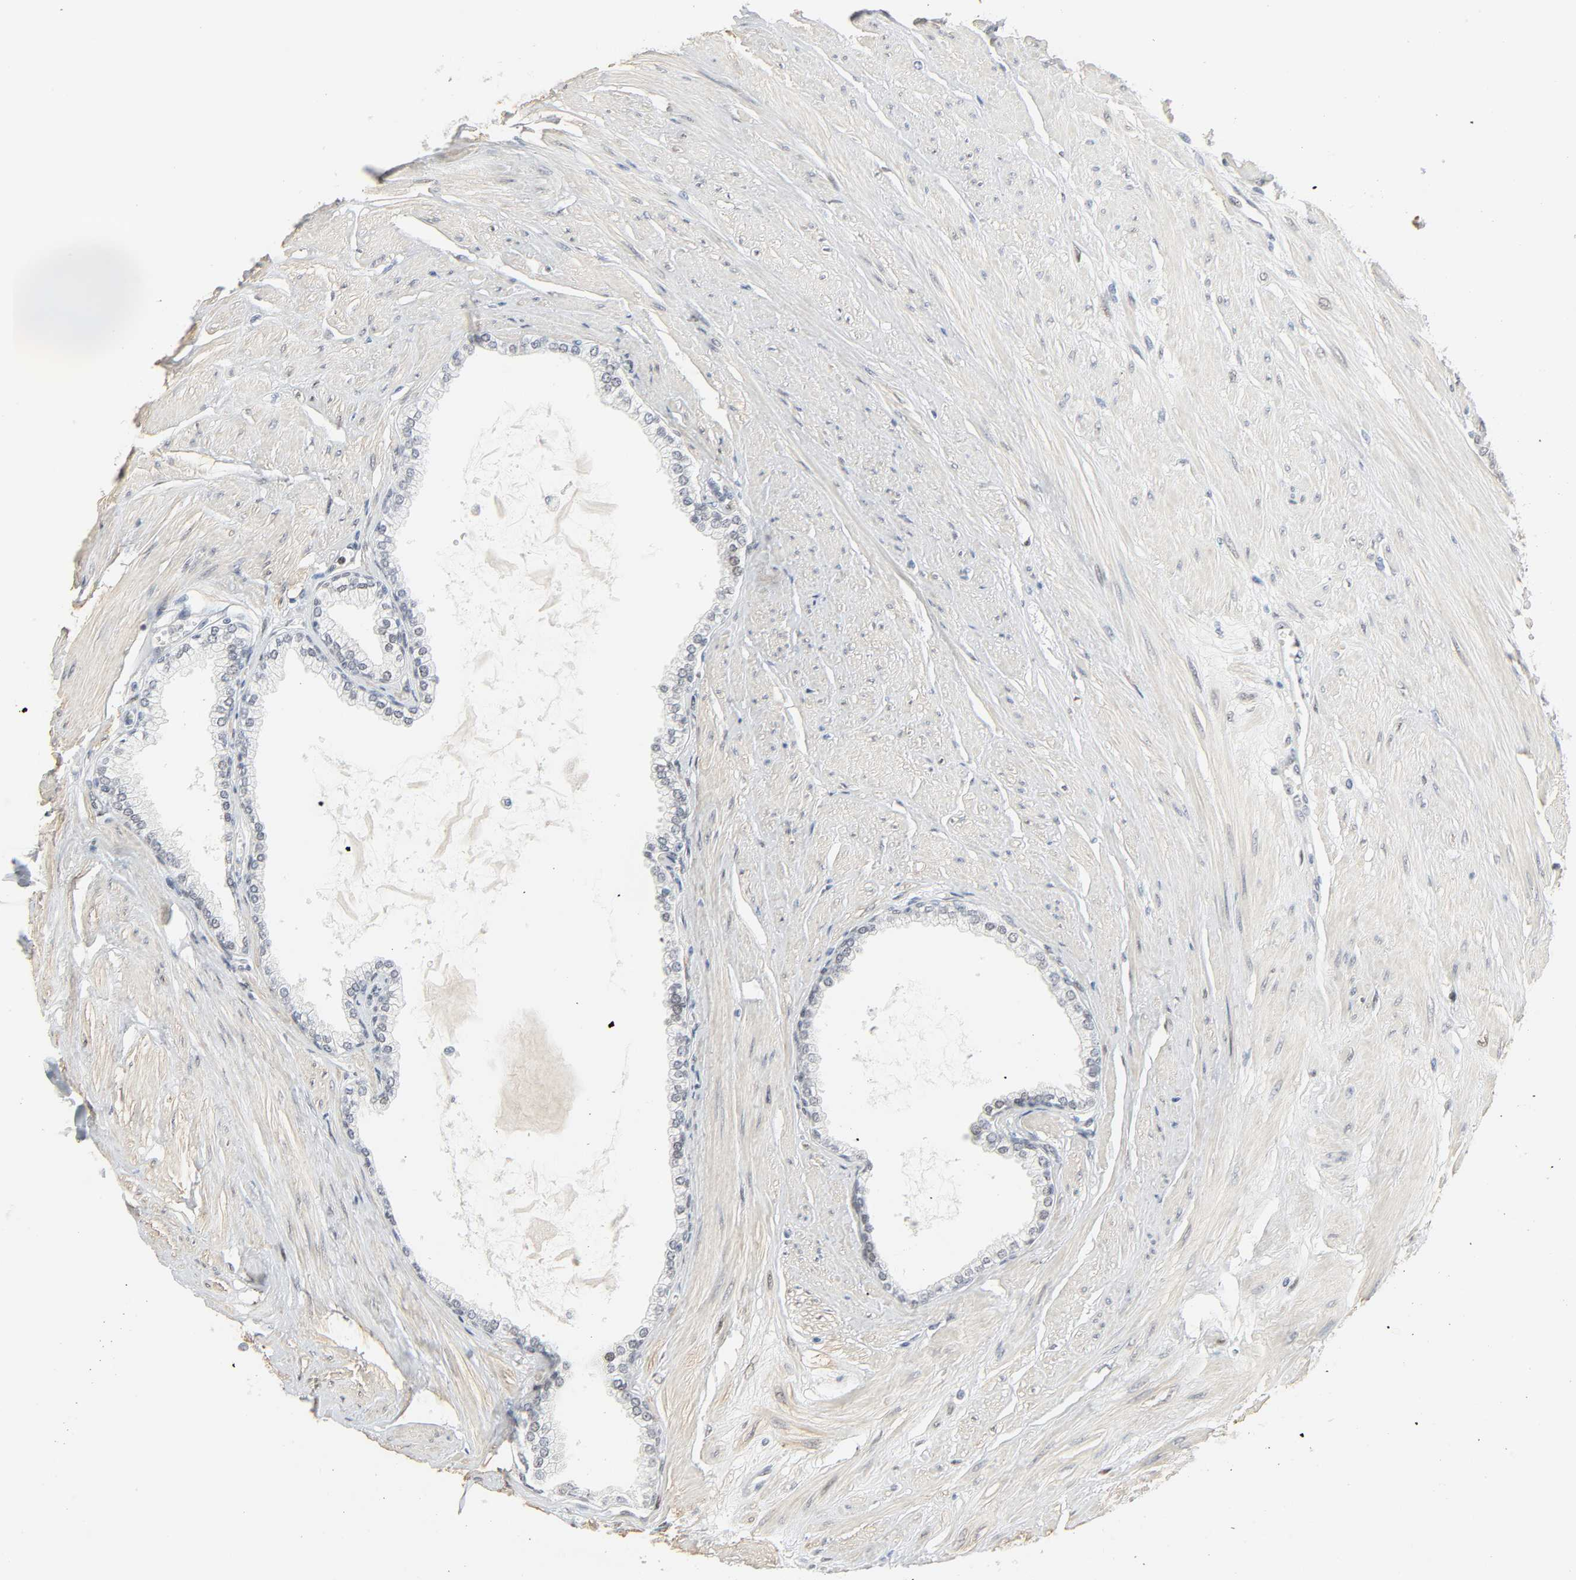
{"staining": {"intensity": "weak", "quantity": "<25%", "location": "nuclear"}, "tissue": "prostate", "cell_type": "Glandular cells", "image_type": "normal", "snomed": [{"axis": "morphology", "description": "Normal tissue, NOS"}, {"axis": "topography", "description": "Prostate"}], "caption": "Immunohistochemistry (IHC) image of normal prostate: human prostate stained with DAB (3,3'-diaminobenzidine) demonstrates no significant protein staining in glandular cells. Brightfield microscopy of immunohistochemistry stained with DAB (brown) and hematoxylin (blue), captured at high magnification.", "gene": "ZBTB16", "patient": {"sex": "male", "age": 64}}